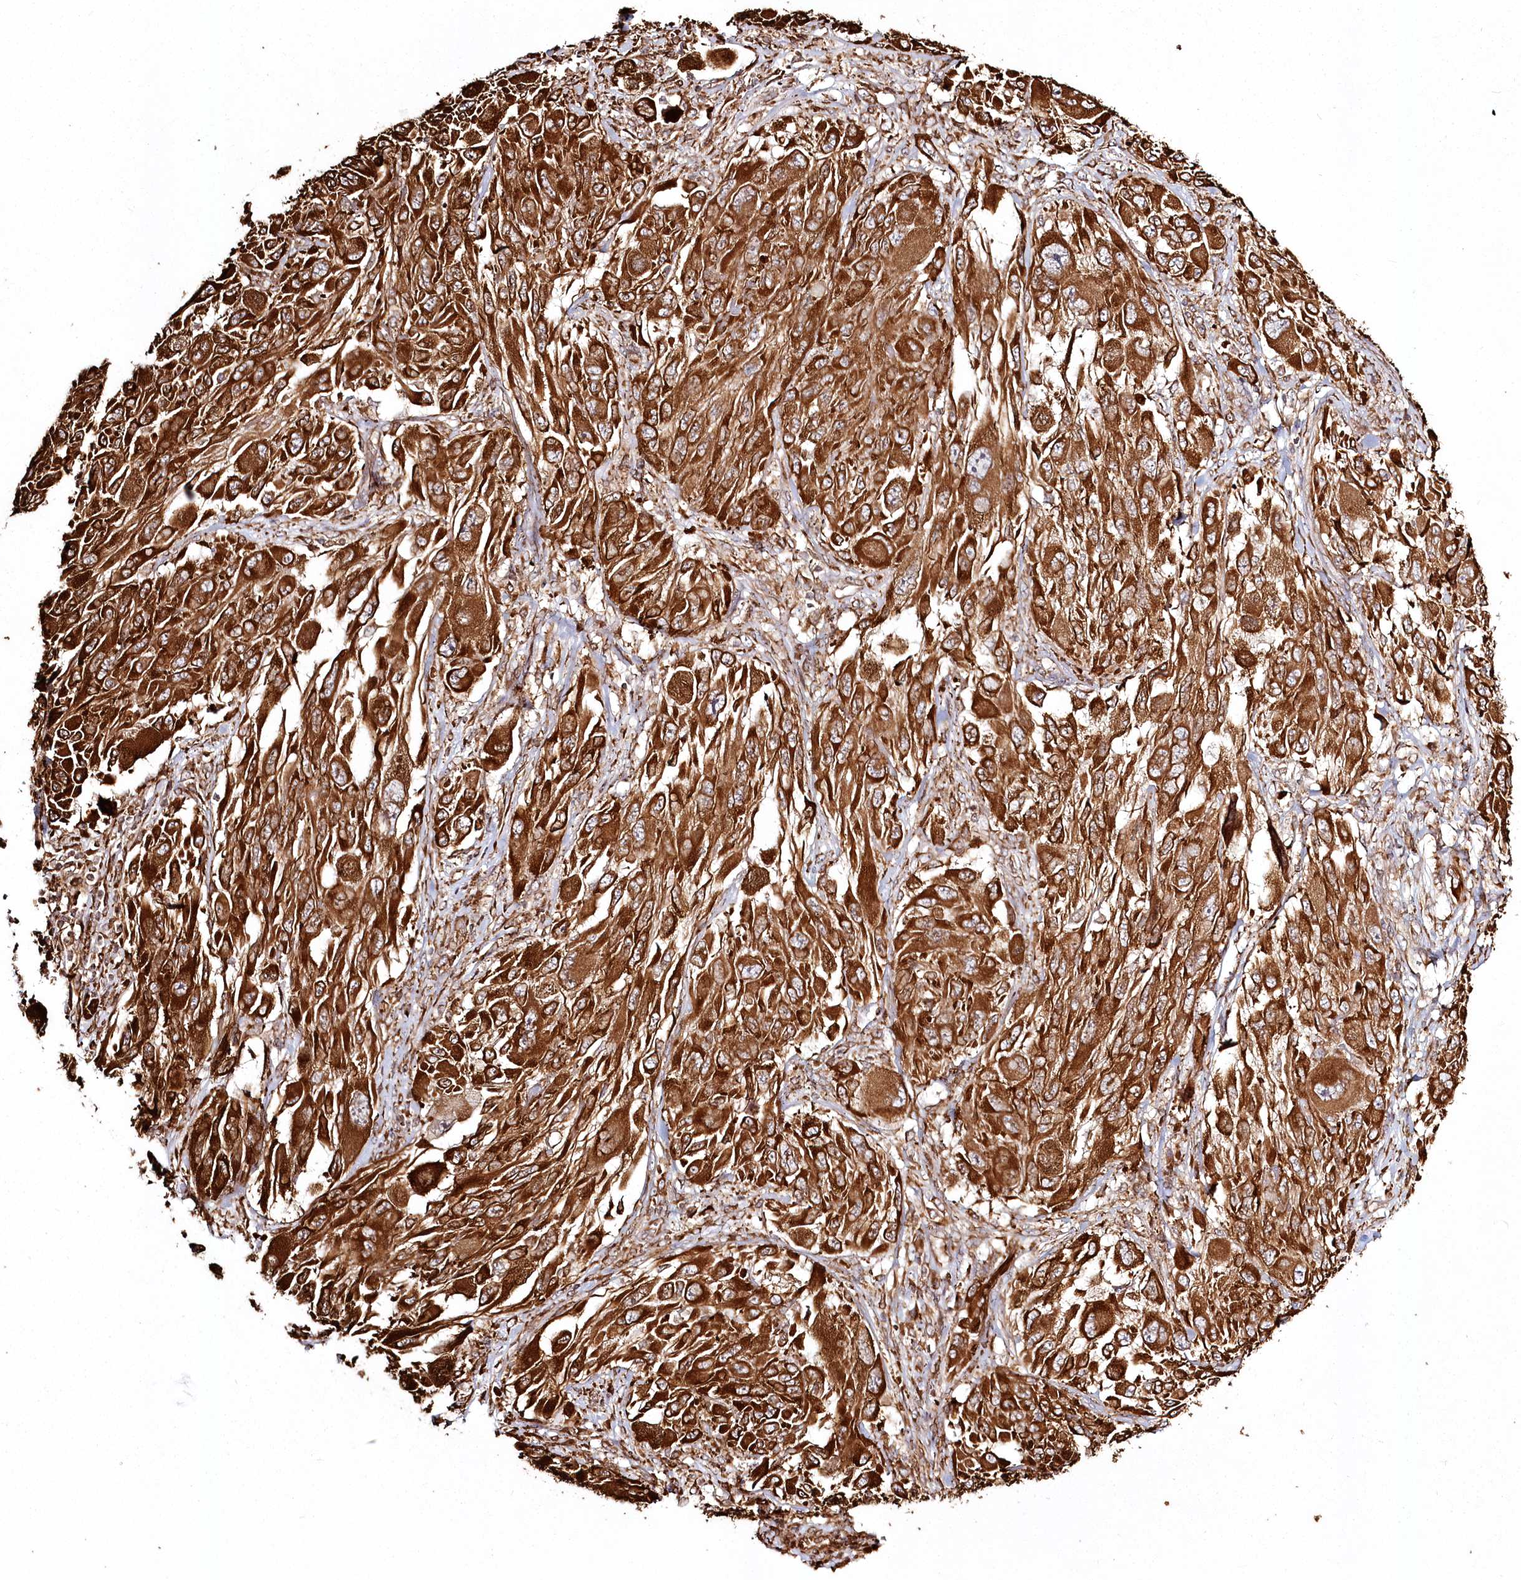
{"staining": {"intensity": "strong", "quantity": ">75%", "location": "cytoplasmic/membranous"}, "tissue": "melanoma", "cell_type": "Tumor cells", "image_type": "cancer", "snomed": [{"axis": "morphology", "description": "Malignant melanoma, NOS"}, {"axis": "topography", "description": "Skin"}], "caption": "IHC of human melanoma exhibits high levels of strong cytoplasmic/membranous staining in approximately >75% of tumor cells.", "gene": "FAM13A", "patient": {"sex": "female", "age": 91}}